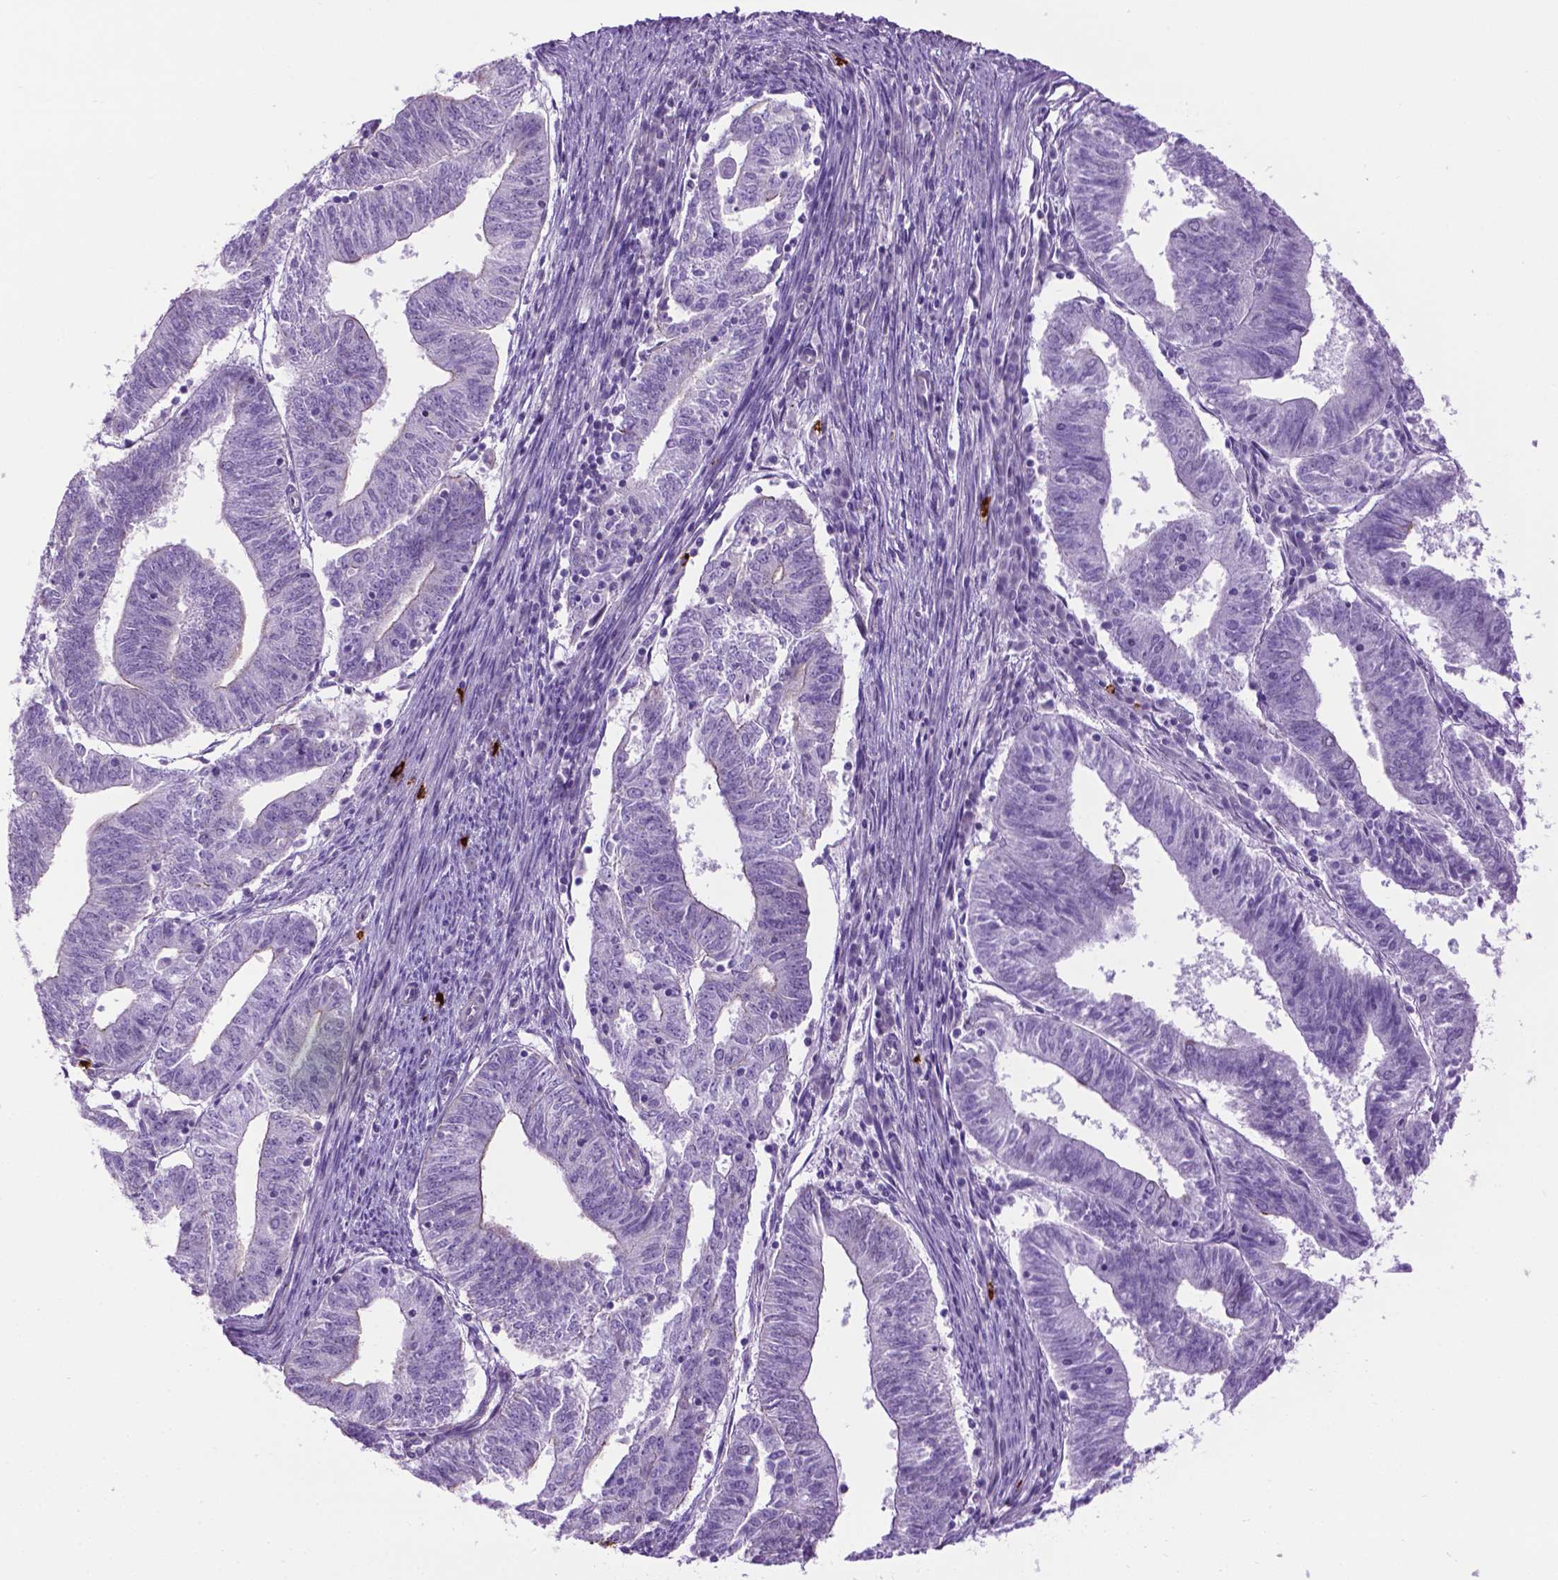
{"staining": {"intensity": "negative", "quantity": "none", "location": "none"}, "tissue": "endometrial cancer", "cell_type": "Tumor cells", "image_type": "cancer", "snomed": [{"axis": "morphology", "description": "Adenocarcinoma, NOS"}, {"axis": "topography", "description": "Endometrium"}], "caption": "Endometrial cancer (adenocarcinoma) stained for a protein using immunohistochemistry demonstrates no expression tumor cells.", "gene": "SPECC1L", "patient": {"sex": "female", "age": 82}}